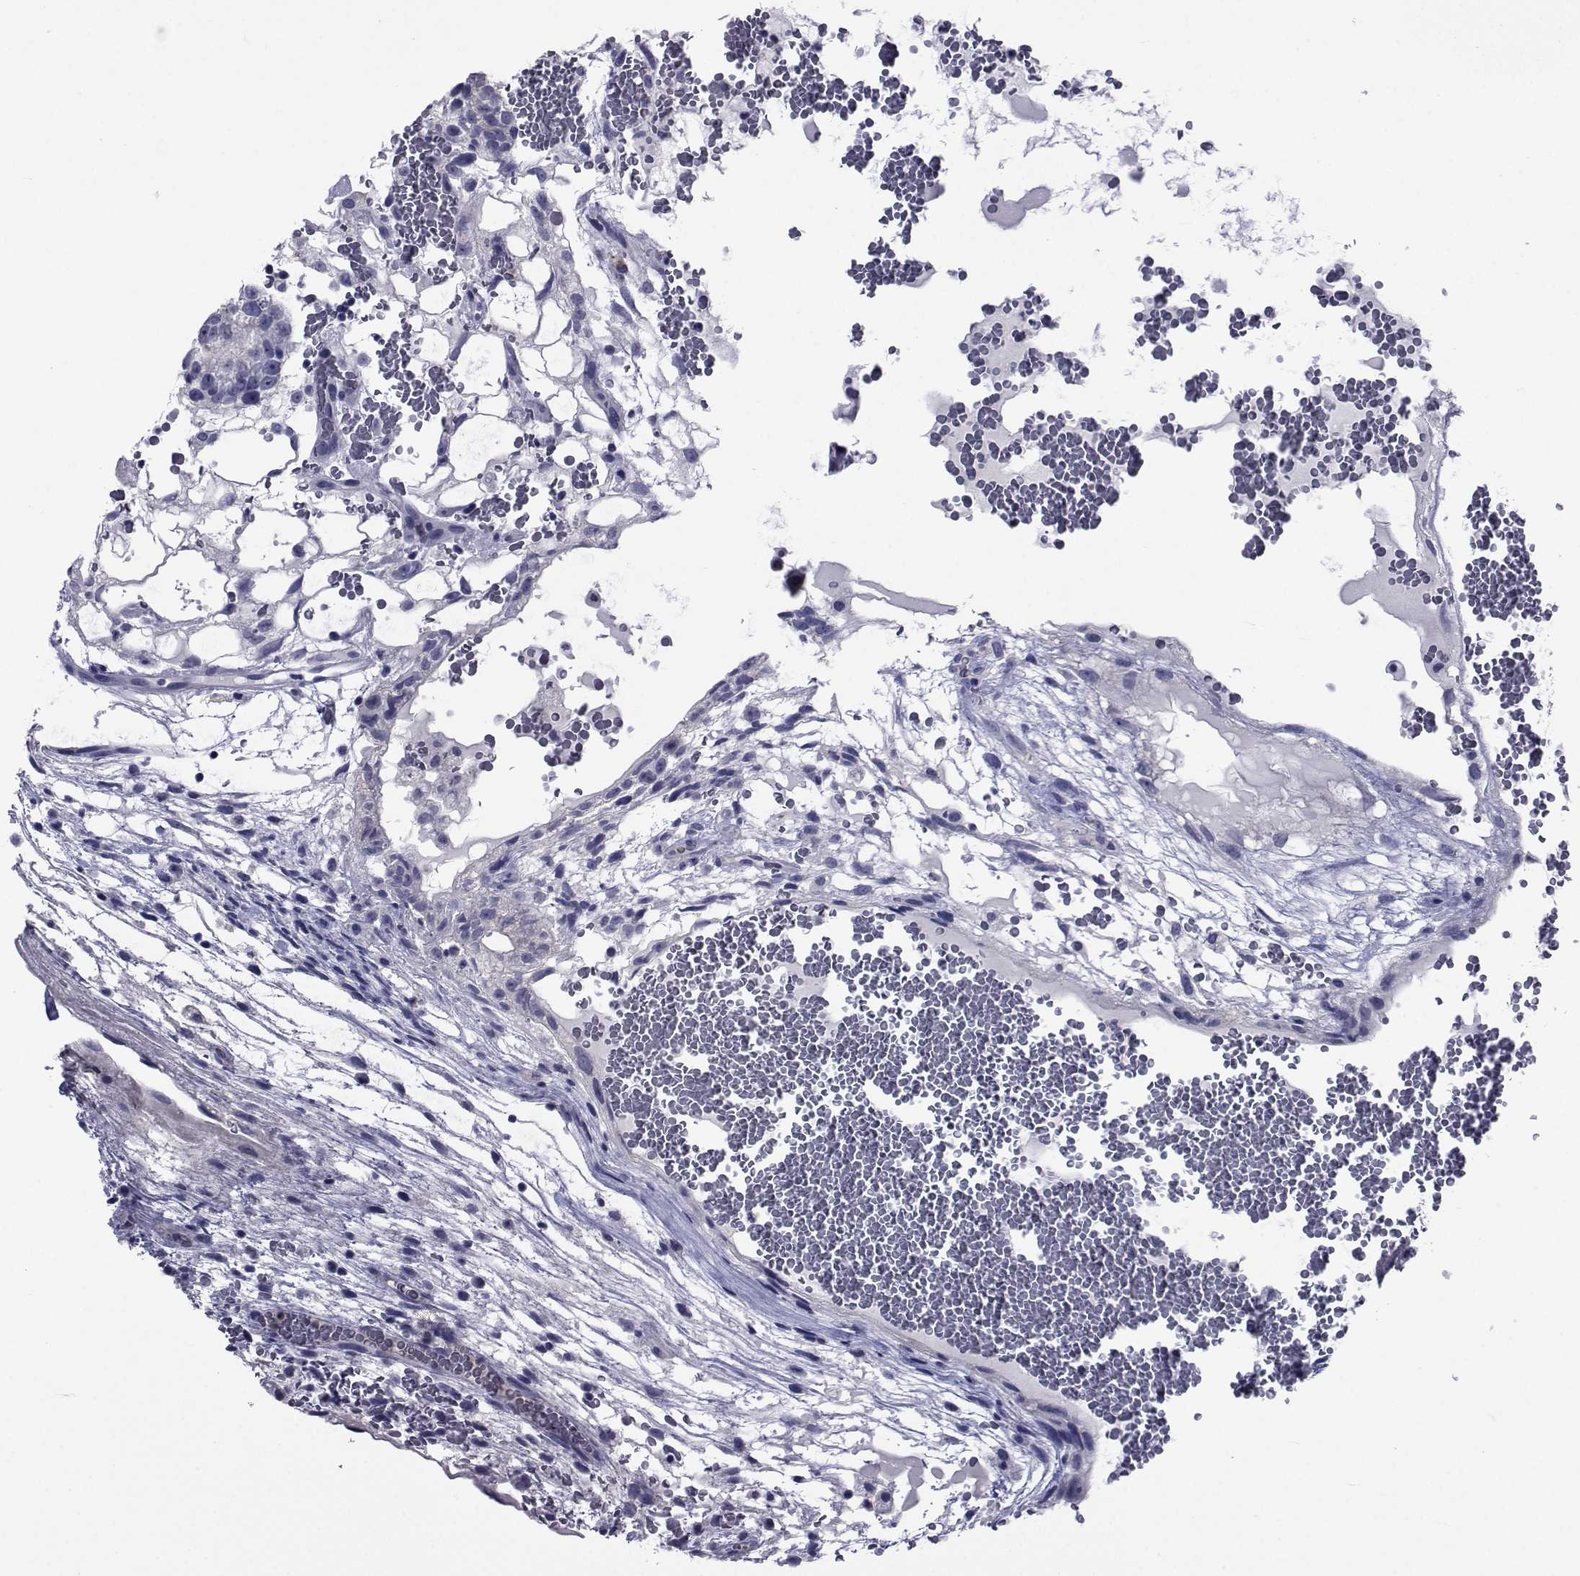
{"staining": {"intensity": "negative", "quantity": "none", "location": "none"}, "tissue": "testis cancer", "cell_type": "Tumor cells", "image_type": "cancer", "snomed": [{"axis": "morphology", "description": "Normal tissue, NOS"}, {"axis": "morphology", "description": "Carcinoma, Embryonal, NOS"}, {"axis": "topography", "description": "Testis"}], "caption": "Testis cancer (embryonal carcinoma) was stained to show a protein in brown. There is no significant expression in tumor cells.", "gene": "SEMA5B", "patient": {"sex": "male", "age": 32}}